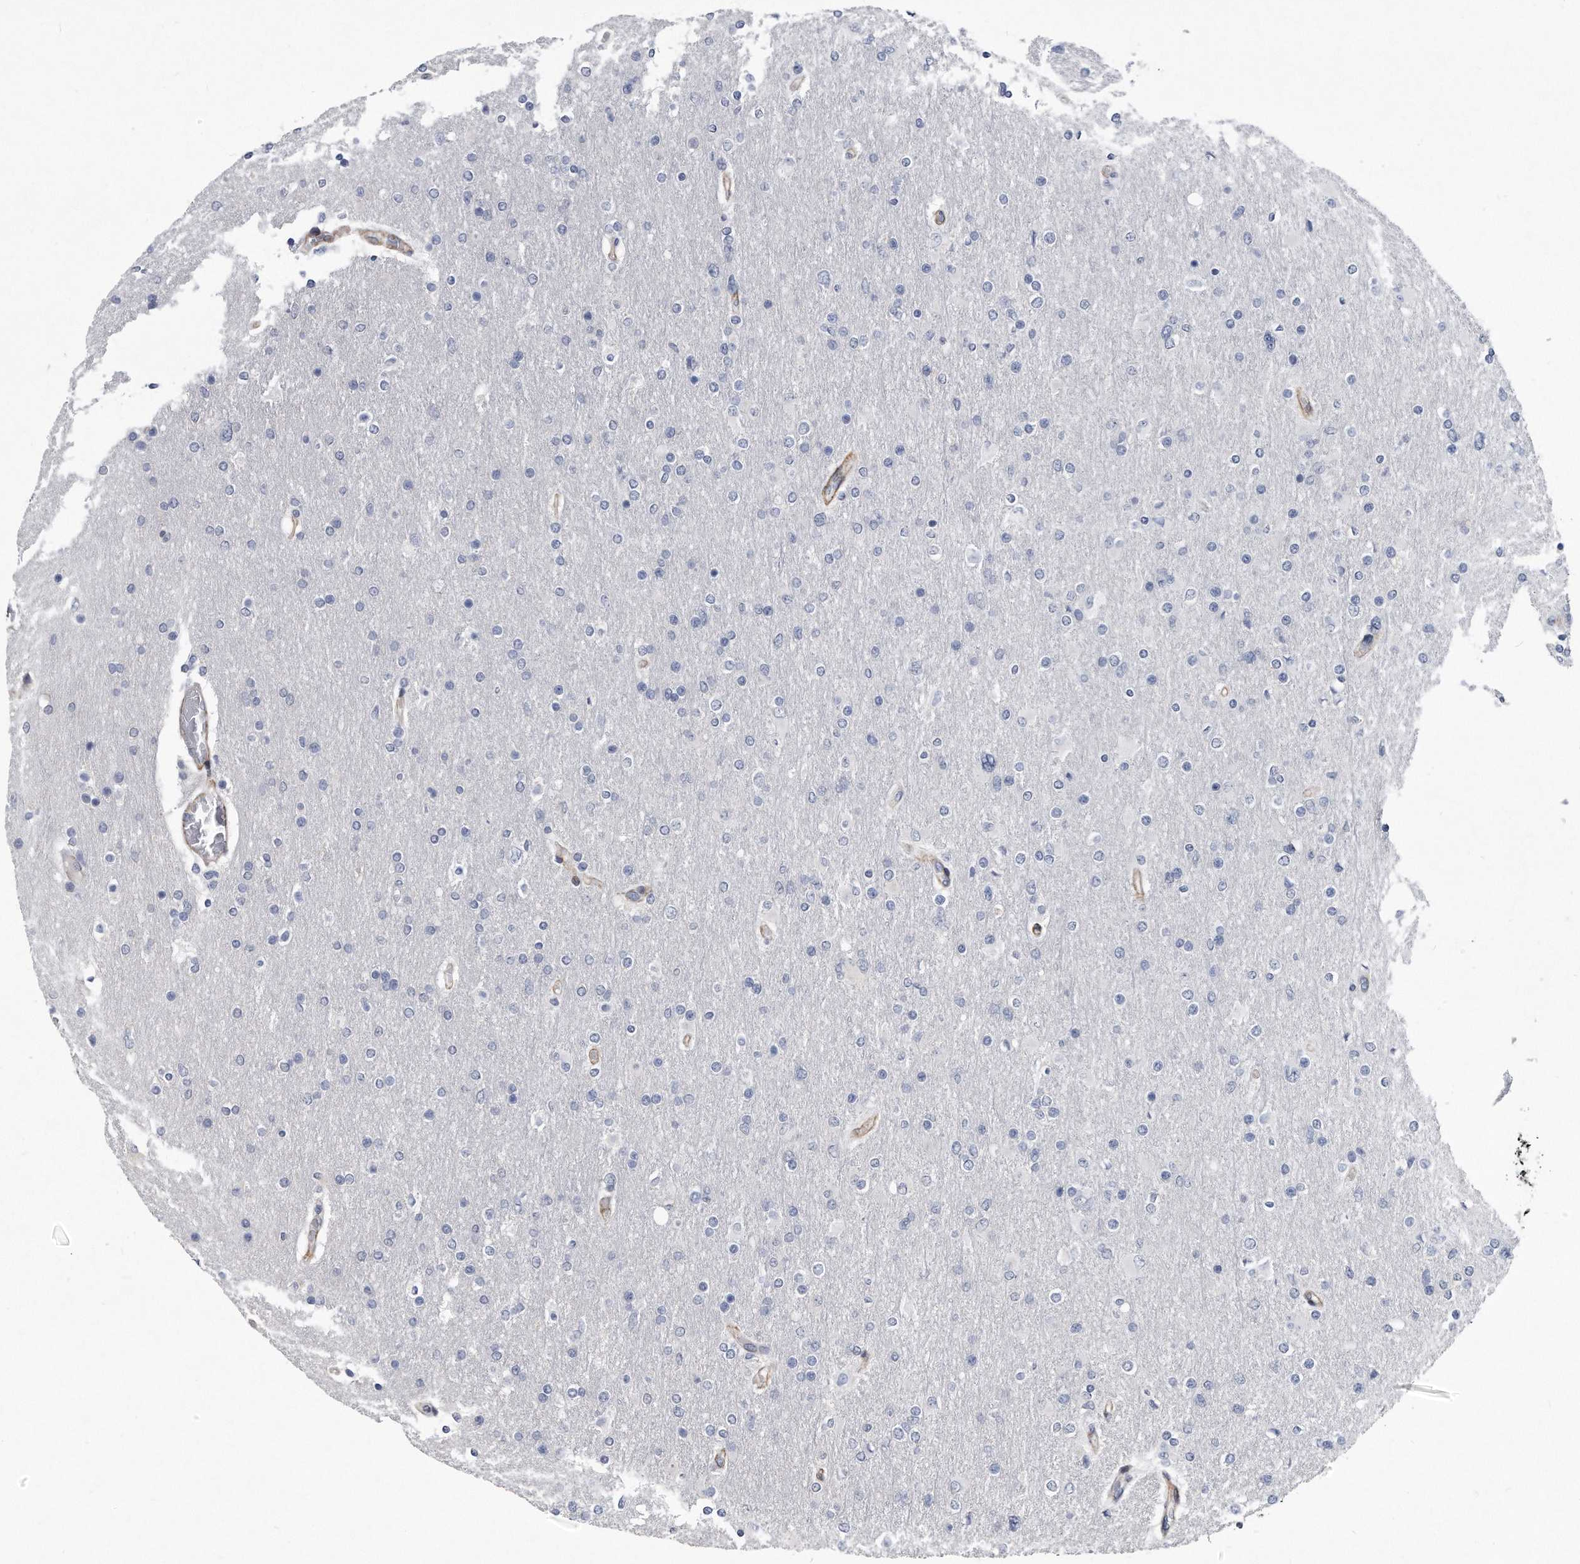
{"staining": {"intensity": "negative", "quantity": "none", "location": "none"}, "tissue": "glioma", "cell_type": "Tumor cells", "image_type": "cancer", "snomed": [{"axis": "morphology", "description": "Glioma, malignant, High grade"}, {"axis": "topography", "description": "Cerebral cortex"}], "caption": "The image exhibits no significant expression in tumor cells of glioma.", "gene": "EIF2B4", "patient": {"sex": "female", "age": 36}}